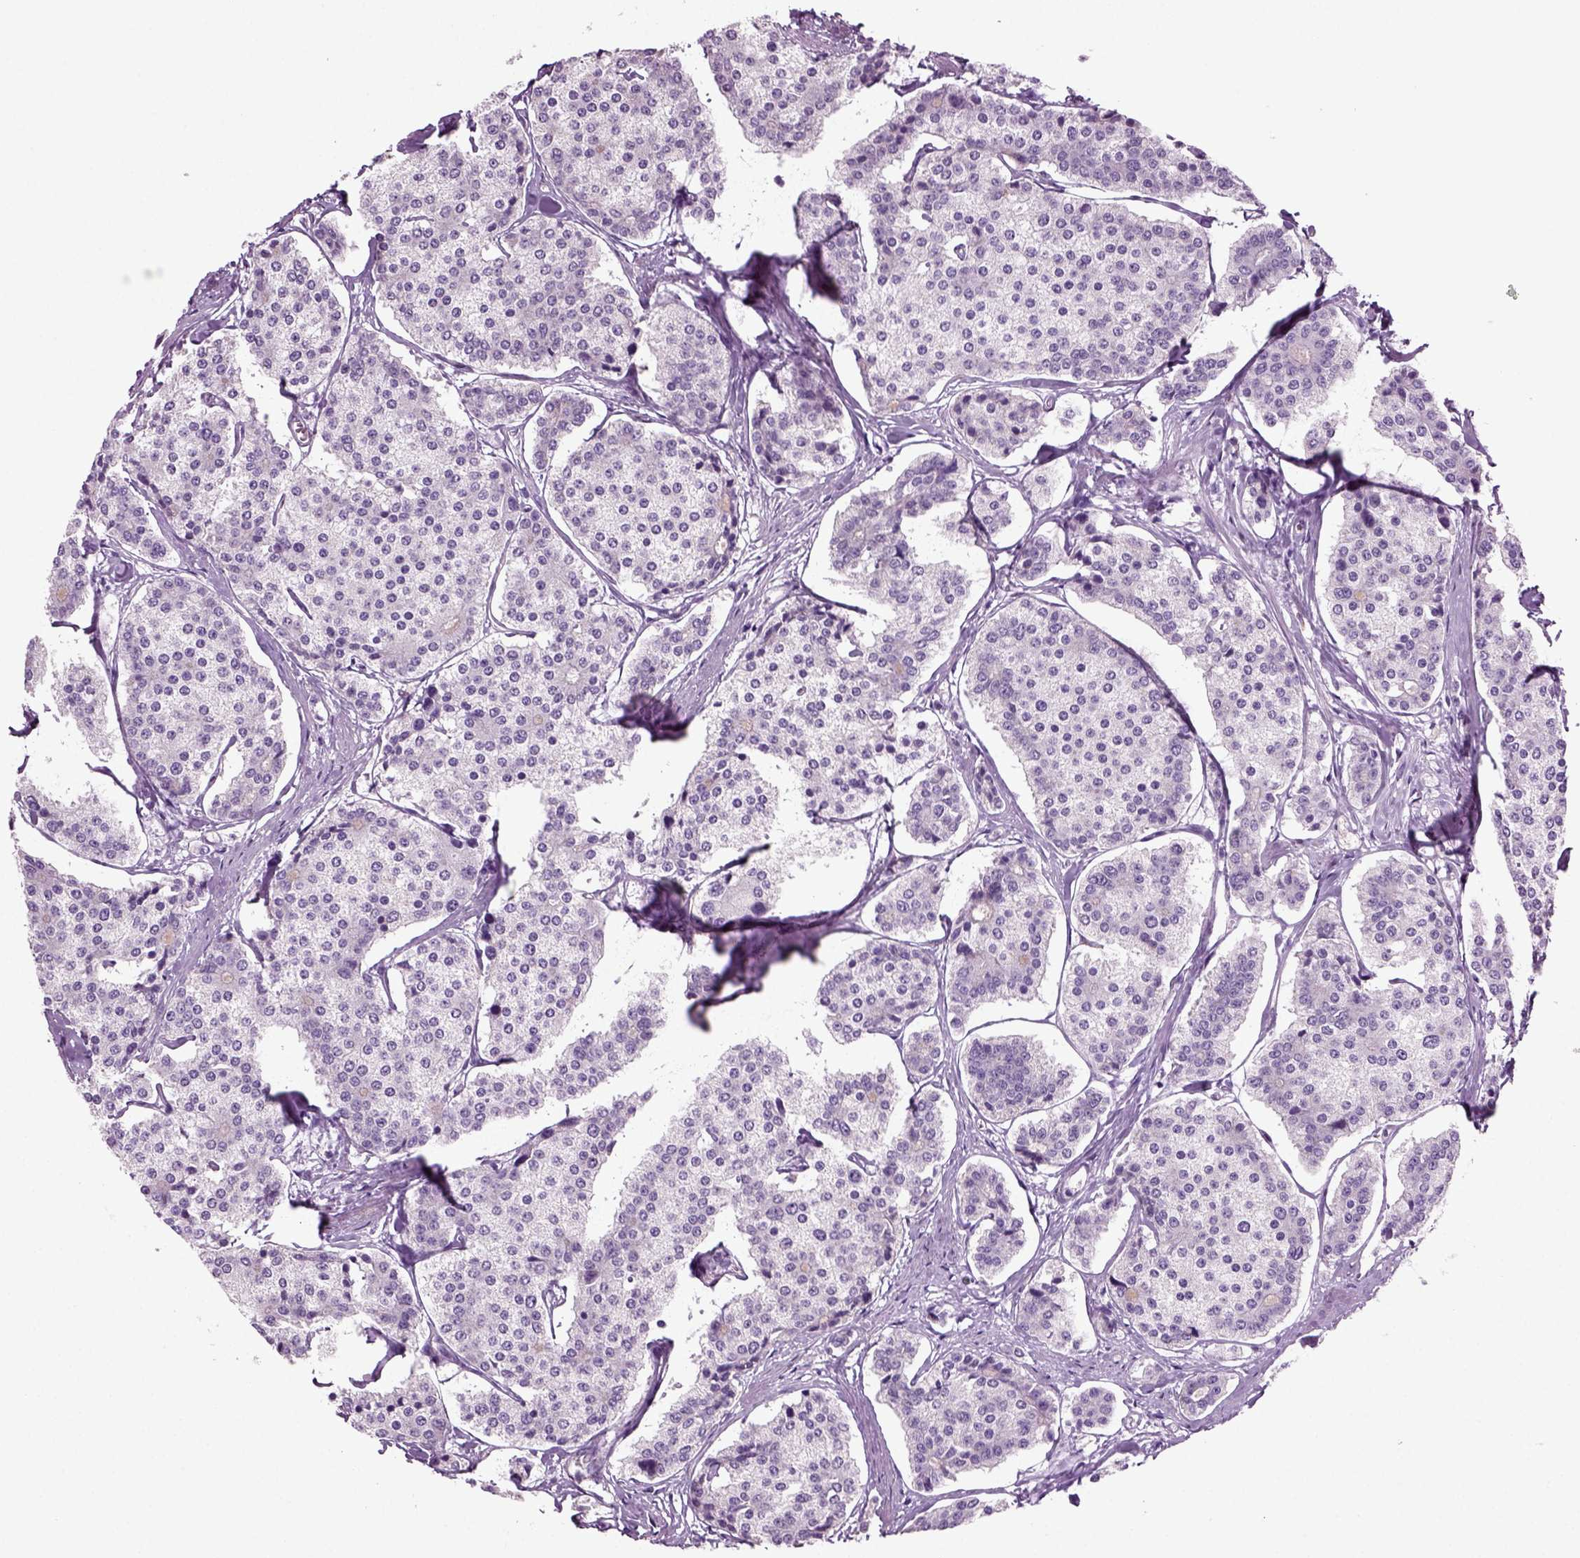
{"staining": {"intensity": "negative", "quantity": "none", "location": "none"}, "tissue": "carcinoid", "cell_type": "Tumor cells", "image_type": "cancer", "snomed": [{"axis": "morphology", "description": "Carcinoid, malignant, NOS"}, {"axis": "topography", "description": "Small intestine"}], "caption": "Immunohistochemistry (IHC) micrograph of human carcinoid (malignant) stained for a protein (brown), which exhibits no expression in tumor cells.", "gene": "COL9A2", "patient": {"sex": "female", "age": 65}}